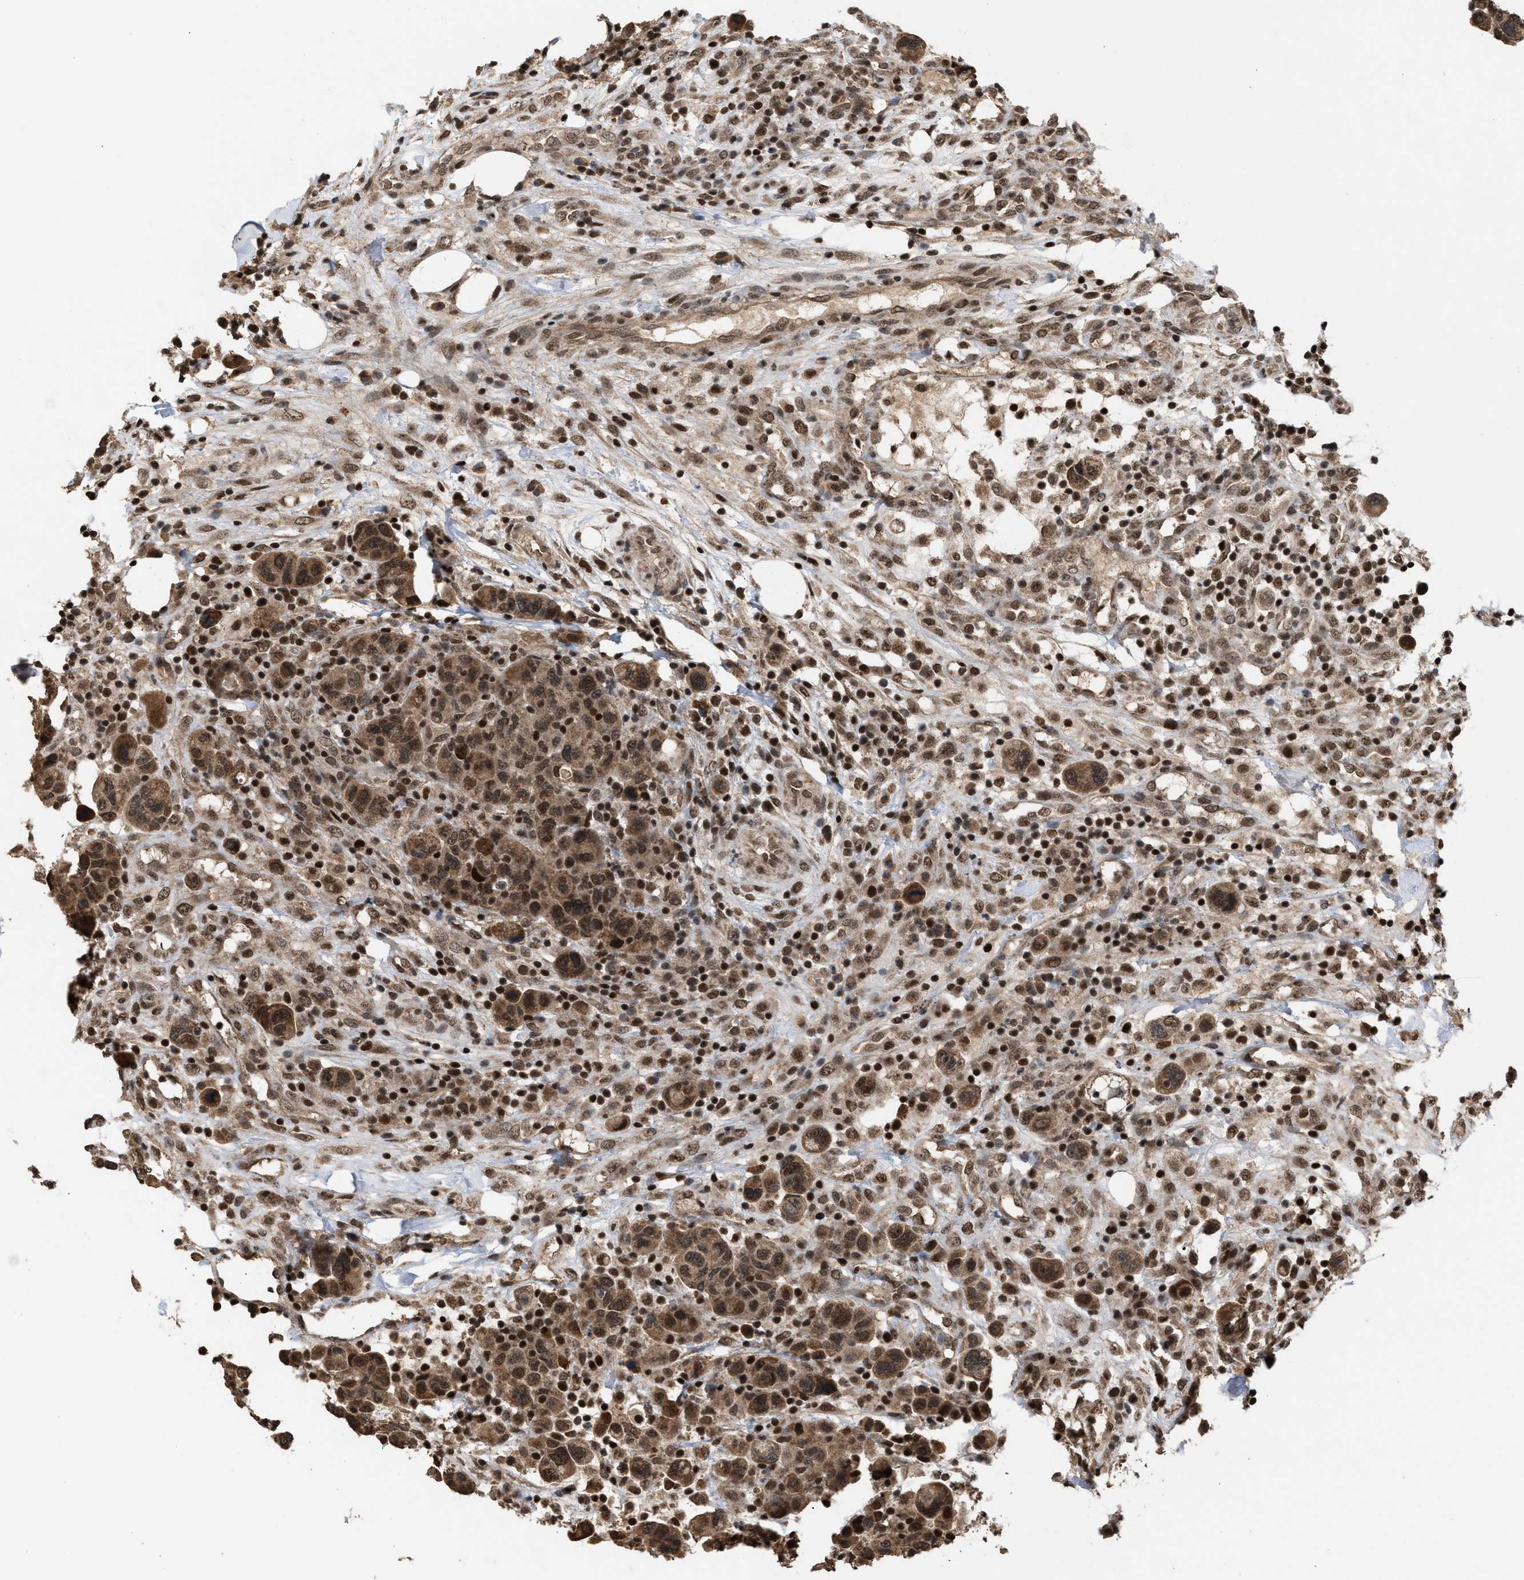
{"staining": {"intensity": "moderate", "quantity": ">75%", "location": "cytoplasmic/membranous,nuclear"}, "tissue": "breast cancer", "cell_type": "Tumor cells", "image_type": "cancer", "snomed": [{"axis": "morphology", "description": "Duct carcinoma"}, {"axis": "topography", "description": "Breast"}], "caption": "Immunohistochemistry histopathology image of neoplastic tissue: invasive ductal carcinoma (breast) stained using immunohistochemistry demonstrates medium levels of moderate protein expression localized specifically in the cytoplasmic/membranous and nuclear of tumor cells, appearing as a cytoplasmic/membranous and nuclear brown color.", "gene": "C9orf78", "patient": {"sex": "female", "age": 37}}